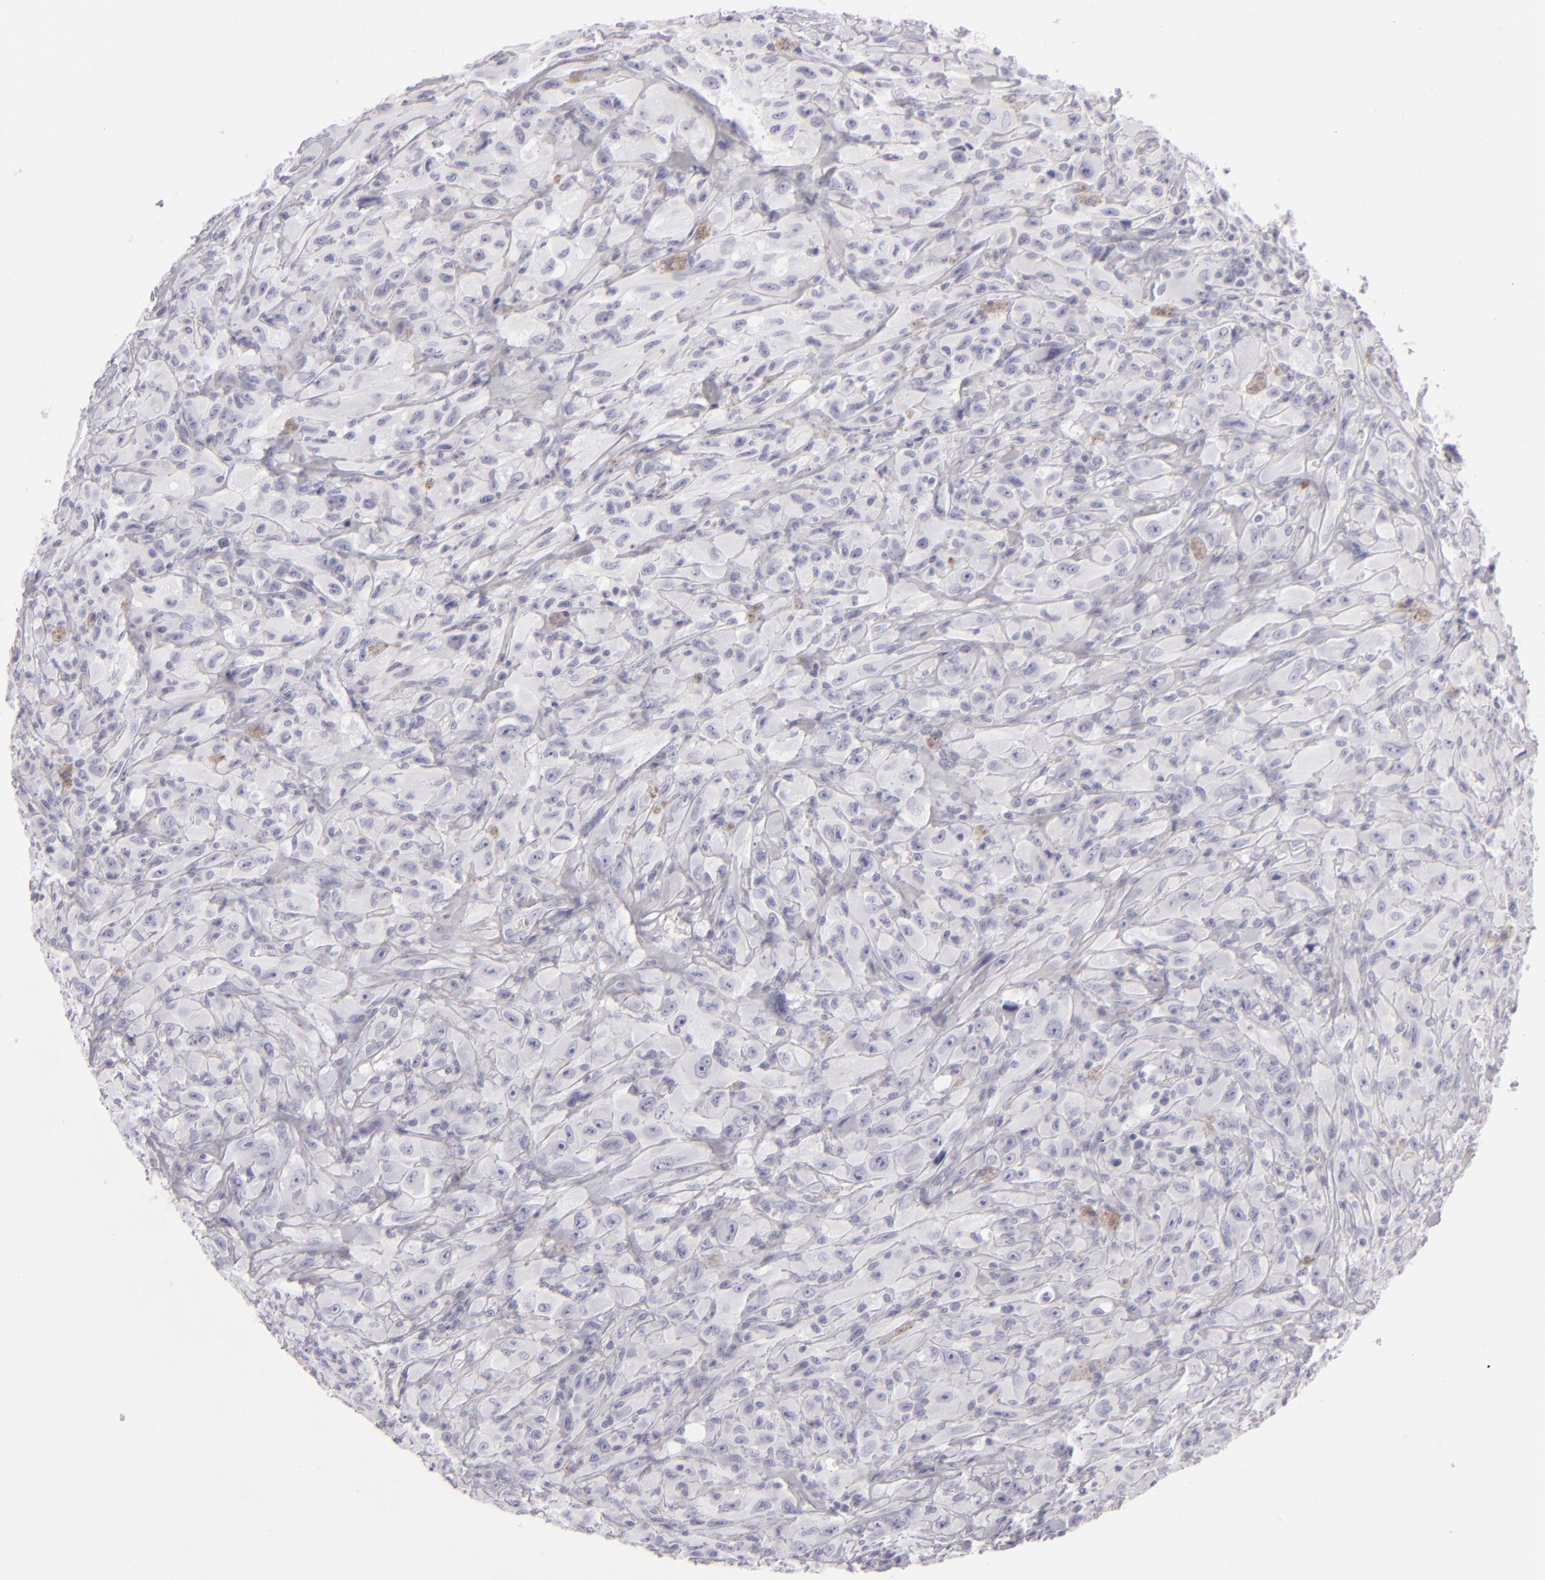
{"staining": {"intensity": "negative", "quantity": "none", "location": "none"}, "tissue": "glioma", "cell_type": "Tumor cells", "image_type": "cancer", "snomed": [{"axis": "morphology", "description": "Glioma, malignant, High grade"}, {"axis": "topography", "description": "Brain"}], "caption": "IHC of human glioma displays no positivity in tumor cells.", "gene": "CDX2", "patient": {"sex": "male", "age": 48}}